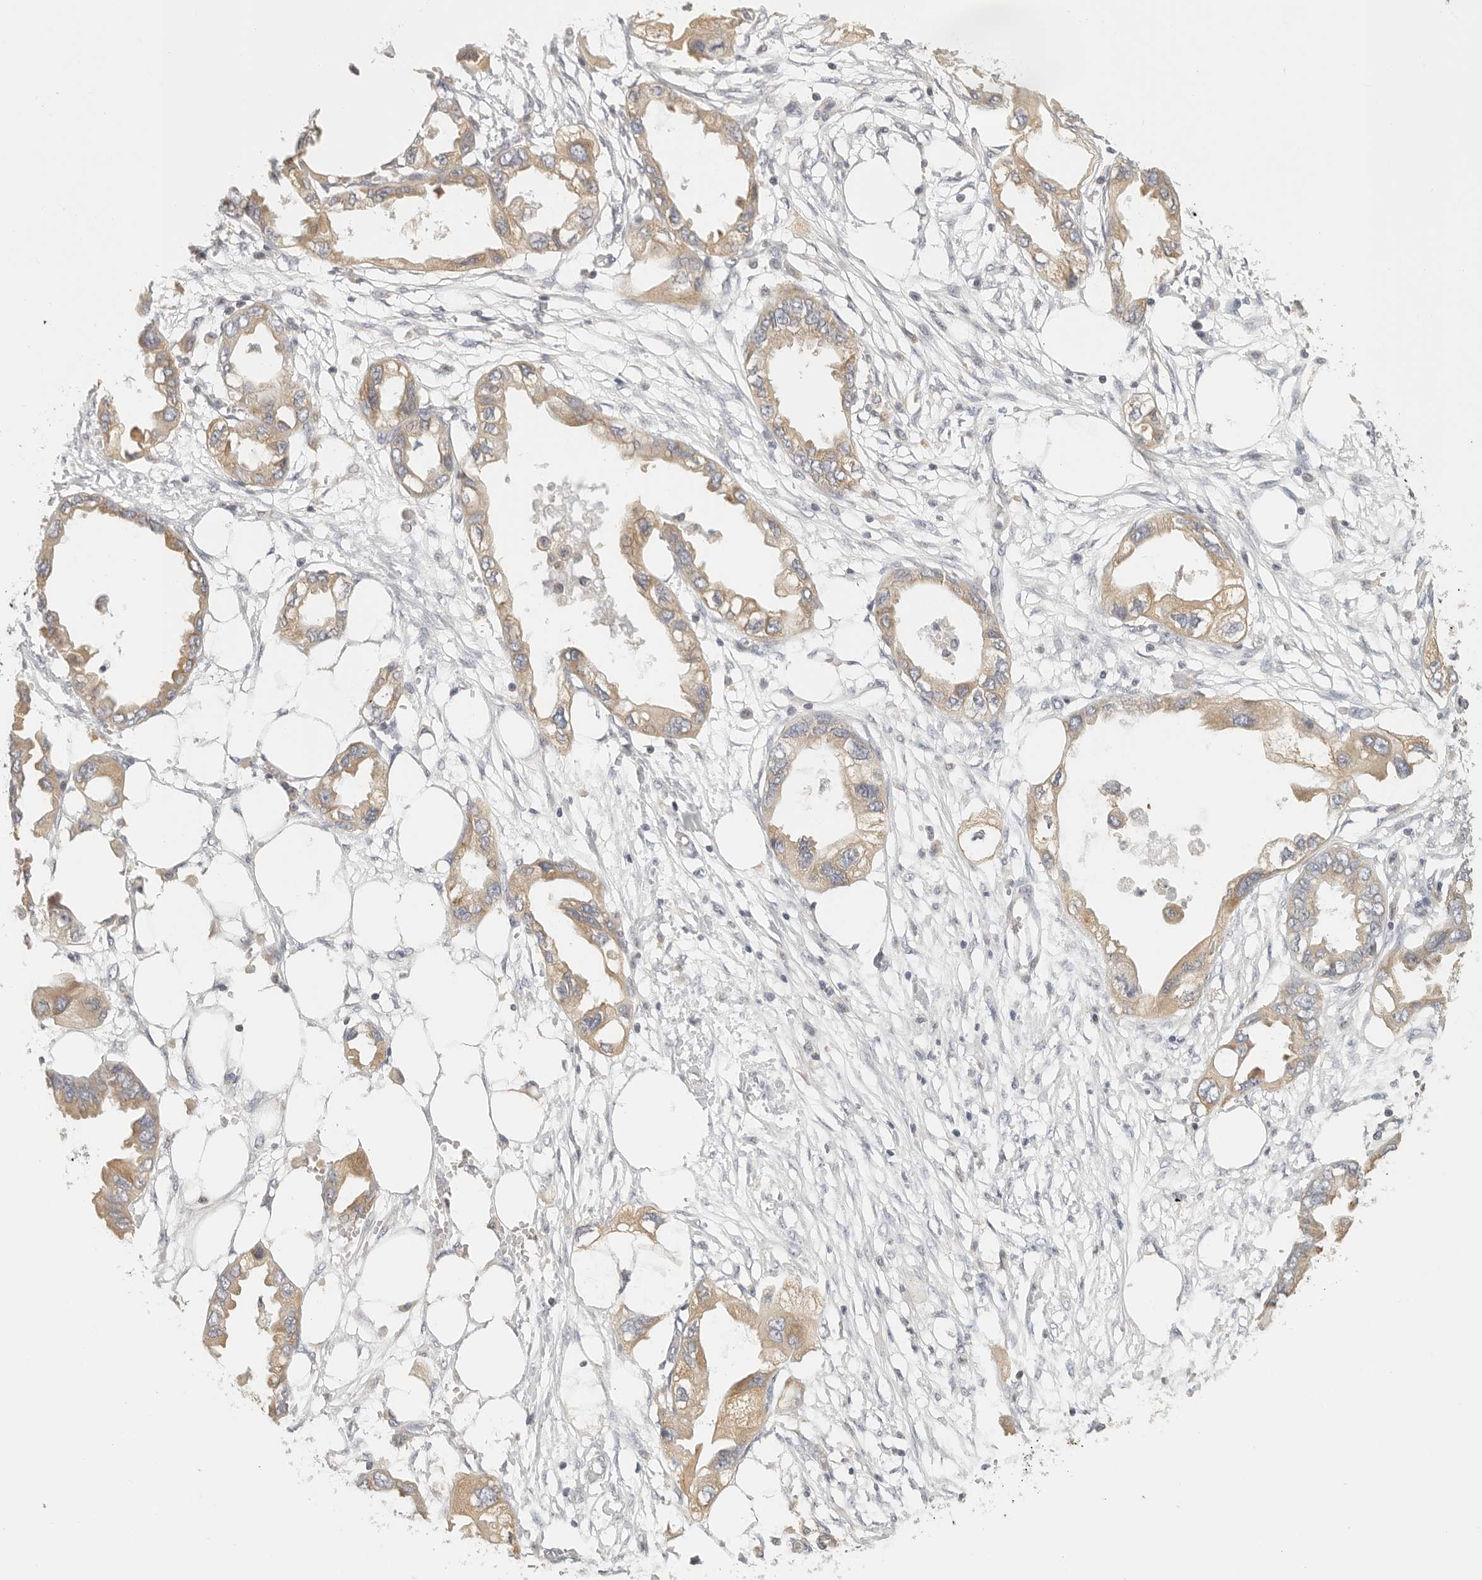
{"staining": {"intensity": "moderate", "quantity": ">75%", "location": "cytoplasmic/membranous"}, "tissue": "endometrial cancer", "cell_type": "Tumor cells", "image_type": "cancer", "snomed": [{"axis": "morphology", "description": "Adenocarcinoma, NOS"}, {"axis": "morphology", "description": "Adenocarcinoma, metastatic, NOS"}, {"axis": "topography", "description": "Adipose tissue"}, {"axis": "topography", "description": "Endometrium"}], "caption": "DAB immunohistochemical staining of human metastatic adenocarcinoma (endometrial) reveals moderate cytoplasmic/membranous protein positivity in approximately >75% of tumor cells. (brown staining indicates protein expression, while blue staining denotes nuclei).", "gene": "ANXA9", "patient": {"sex": "female", "age": 67}}